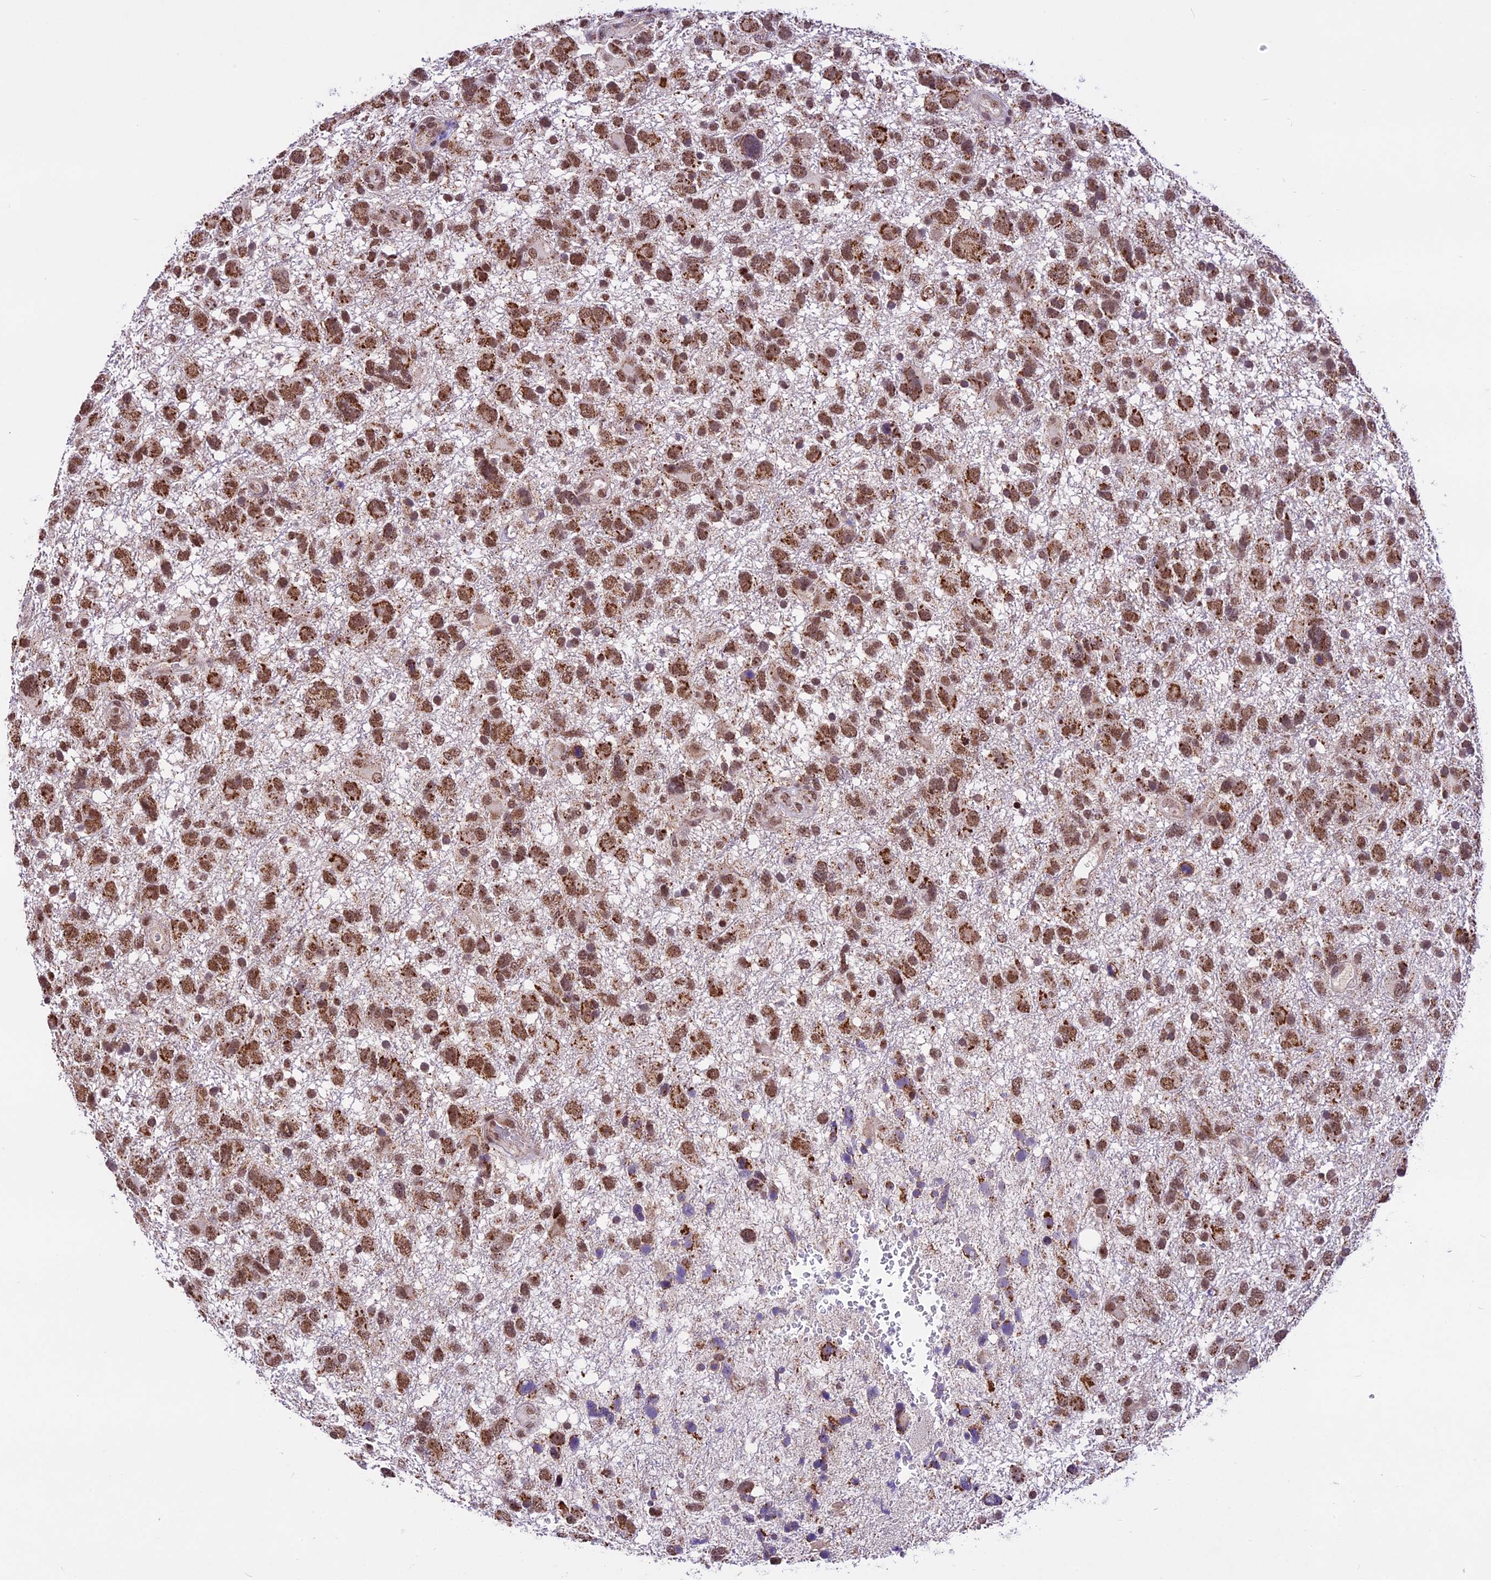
{"staining": {"intensity": "moderate", "quantity": ">75%", "location": "cytoplasmic/membranous,nuclear"}, "tissue": "glioma", "cell_type": "Tumor cells", "image_type": "cancer", "snomed": [{"axis": "morphology", "description": "Glioma, malignant, High grade"}, {"axis": "topography", "description": "Brain"}], "caption": "A brown stain highlights moderate cytoplasmic/membranous and nuclear expression of a protein in glioma tumor cells.", "gene": "CARS2", "patient": {"sex": "male", "age": 61}}